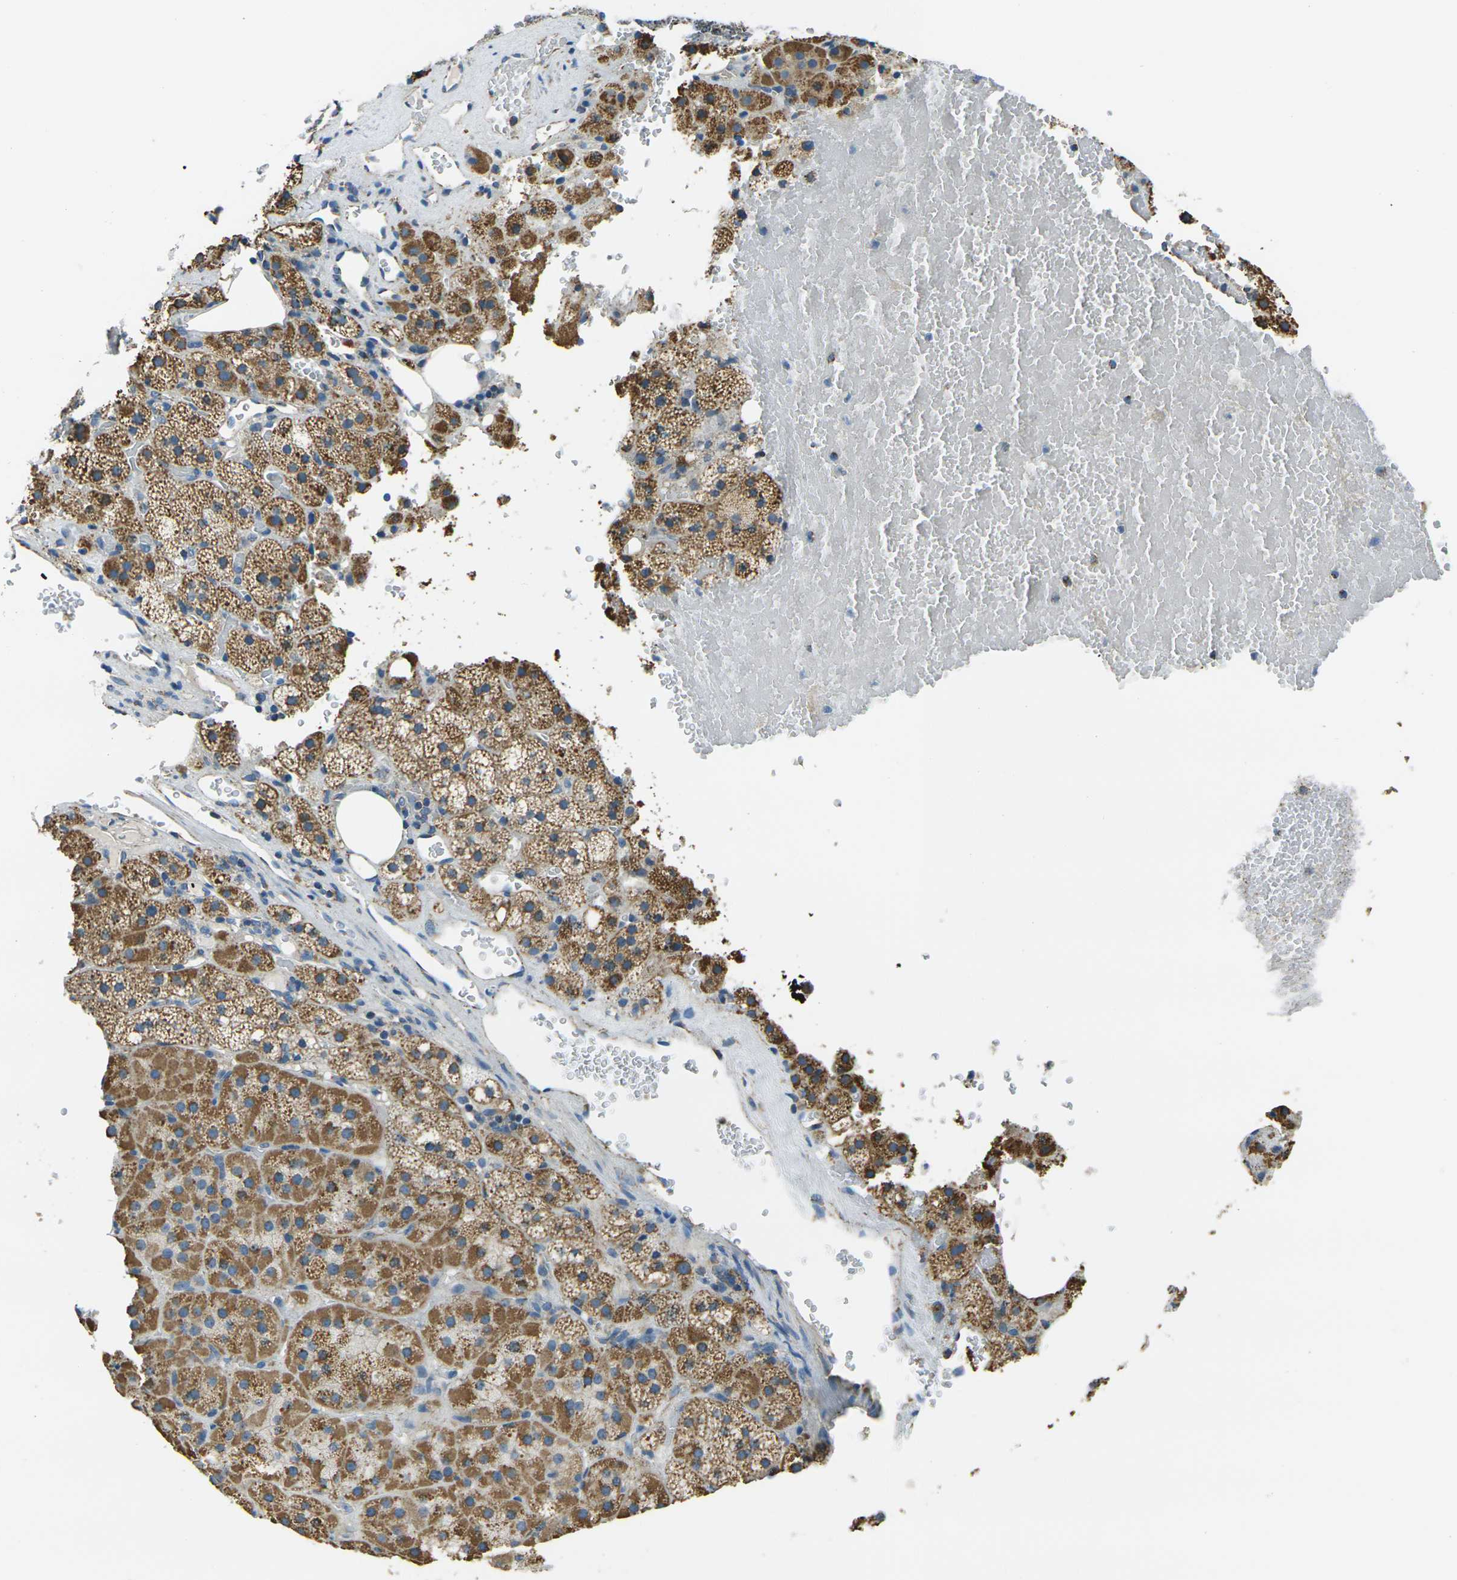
{"staining": {"intensity": "moderate", "quantity": ">75%", "location": "cytoplasmic/membranous"}, "tissue": "adrenal gland", "cell_type": "Glandular cells", "image_type": "normal", "snomed": [{"axis": "morphology", "description": "Normal tissue, NOS"}, {"axis": "topography", "description": "Adrenal gland"}], "caption": "Immunohistochemical staining of benign adrenal gland reveals >75% levels of moderate cytoplasmic/membranous protein positivity in about >75% of glandular cells.", "gene": "IRF3", "patient": {"sex": "female", "age": 59}}